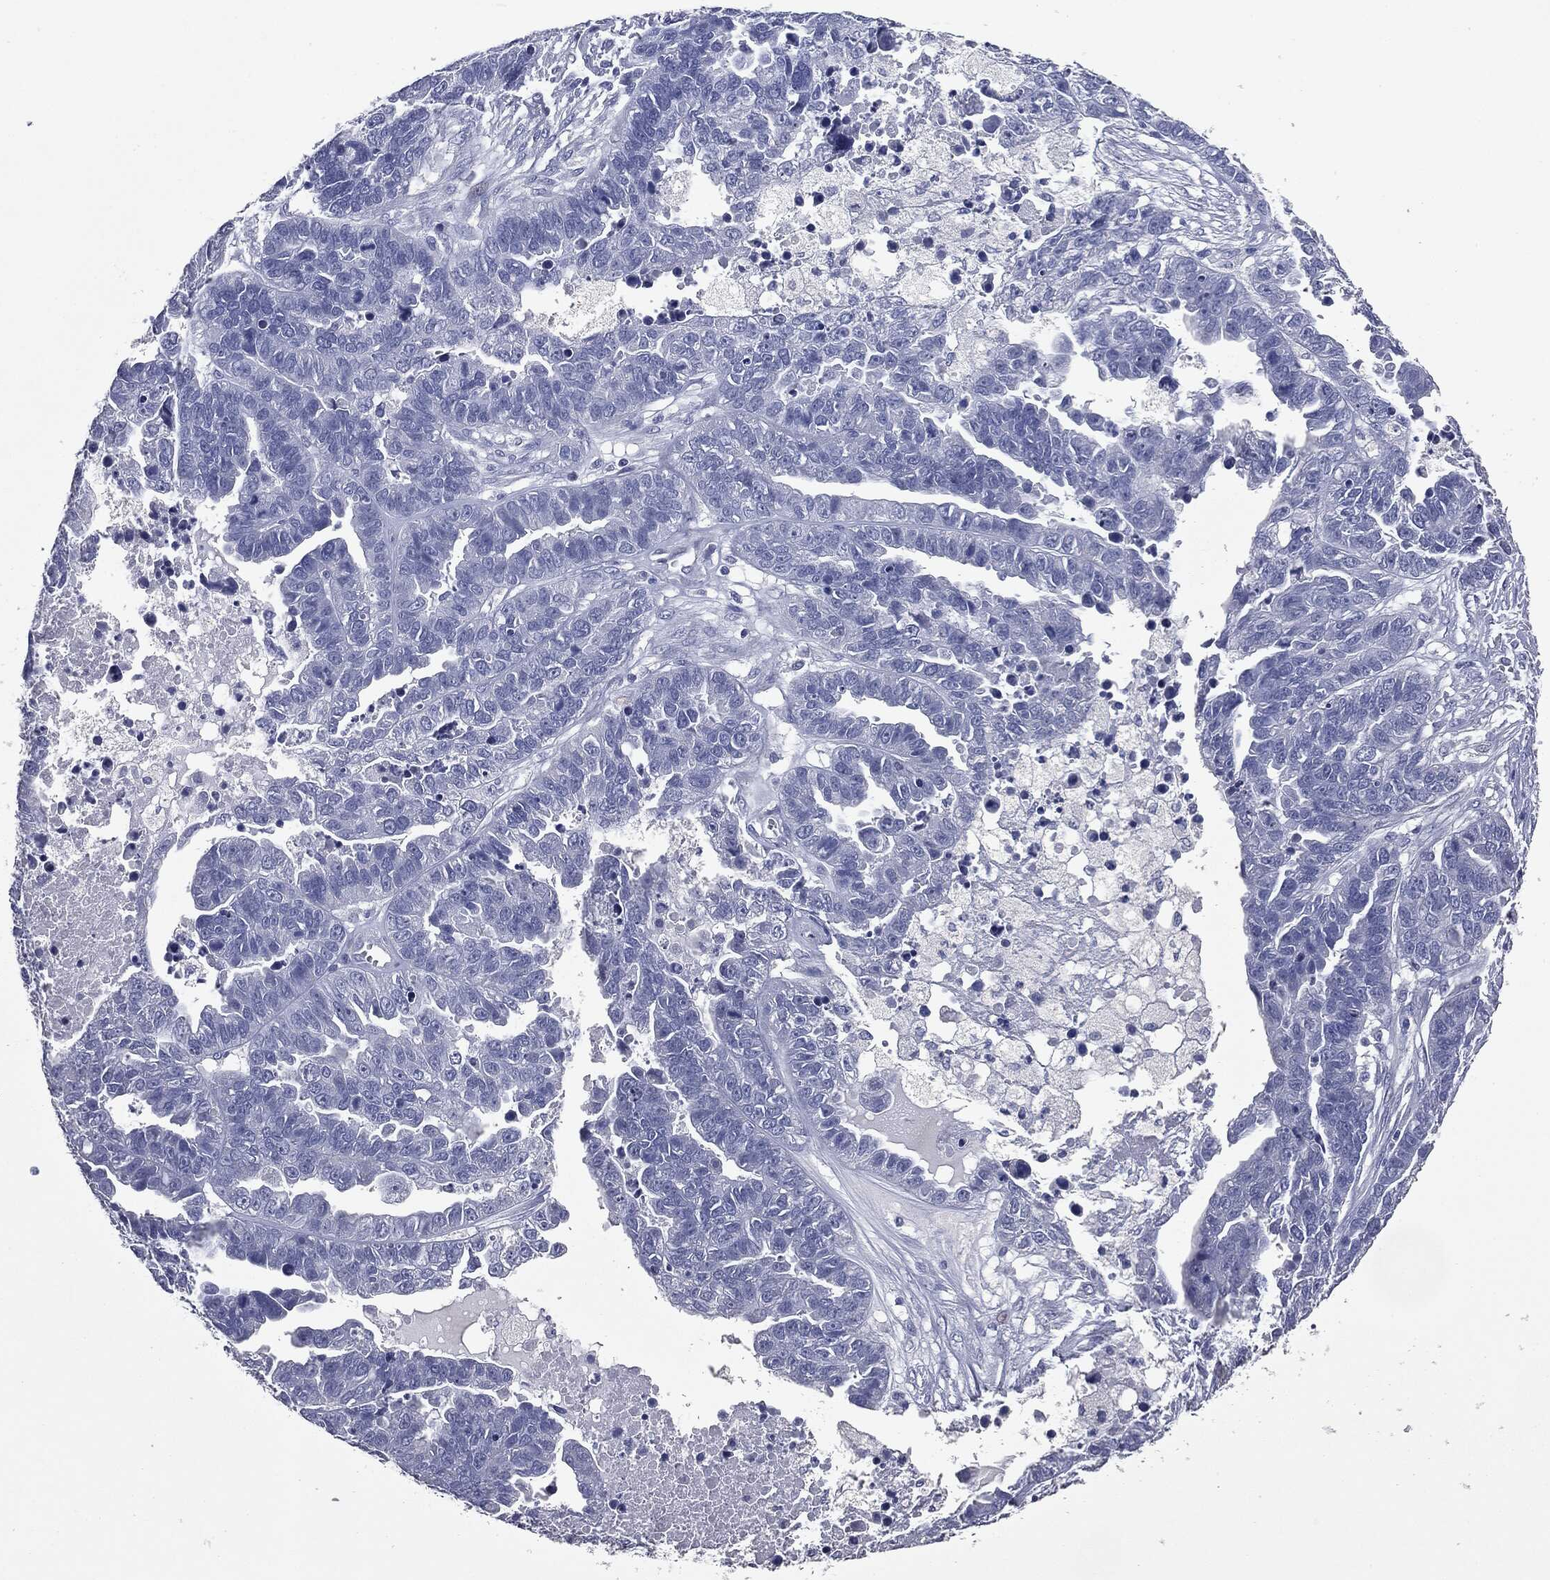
{"staining": {"intensity": "negative", "quantity": "none", "location": "none"}, "tissue": "ovarian cancer", "cell_type": "Tumor cells", "image_type": "cancer", "snomed": [{"axis": "morphology", "description": "Cystadenocarcinoma, serous, NOS"}, {"axis": "topography", "description": "Ovary"}], "caption": "This is an immunohistochemistry (IHC) photomicrograph of serous cystadenocarcinoma (ovarian). There is no positivity in tumor cells.", "gene": "ATP2A1", "patient": {"sex": "female", "age": 87}}